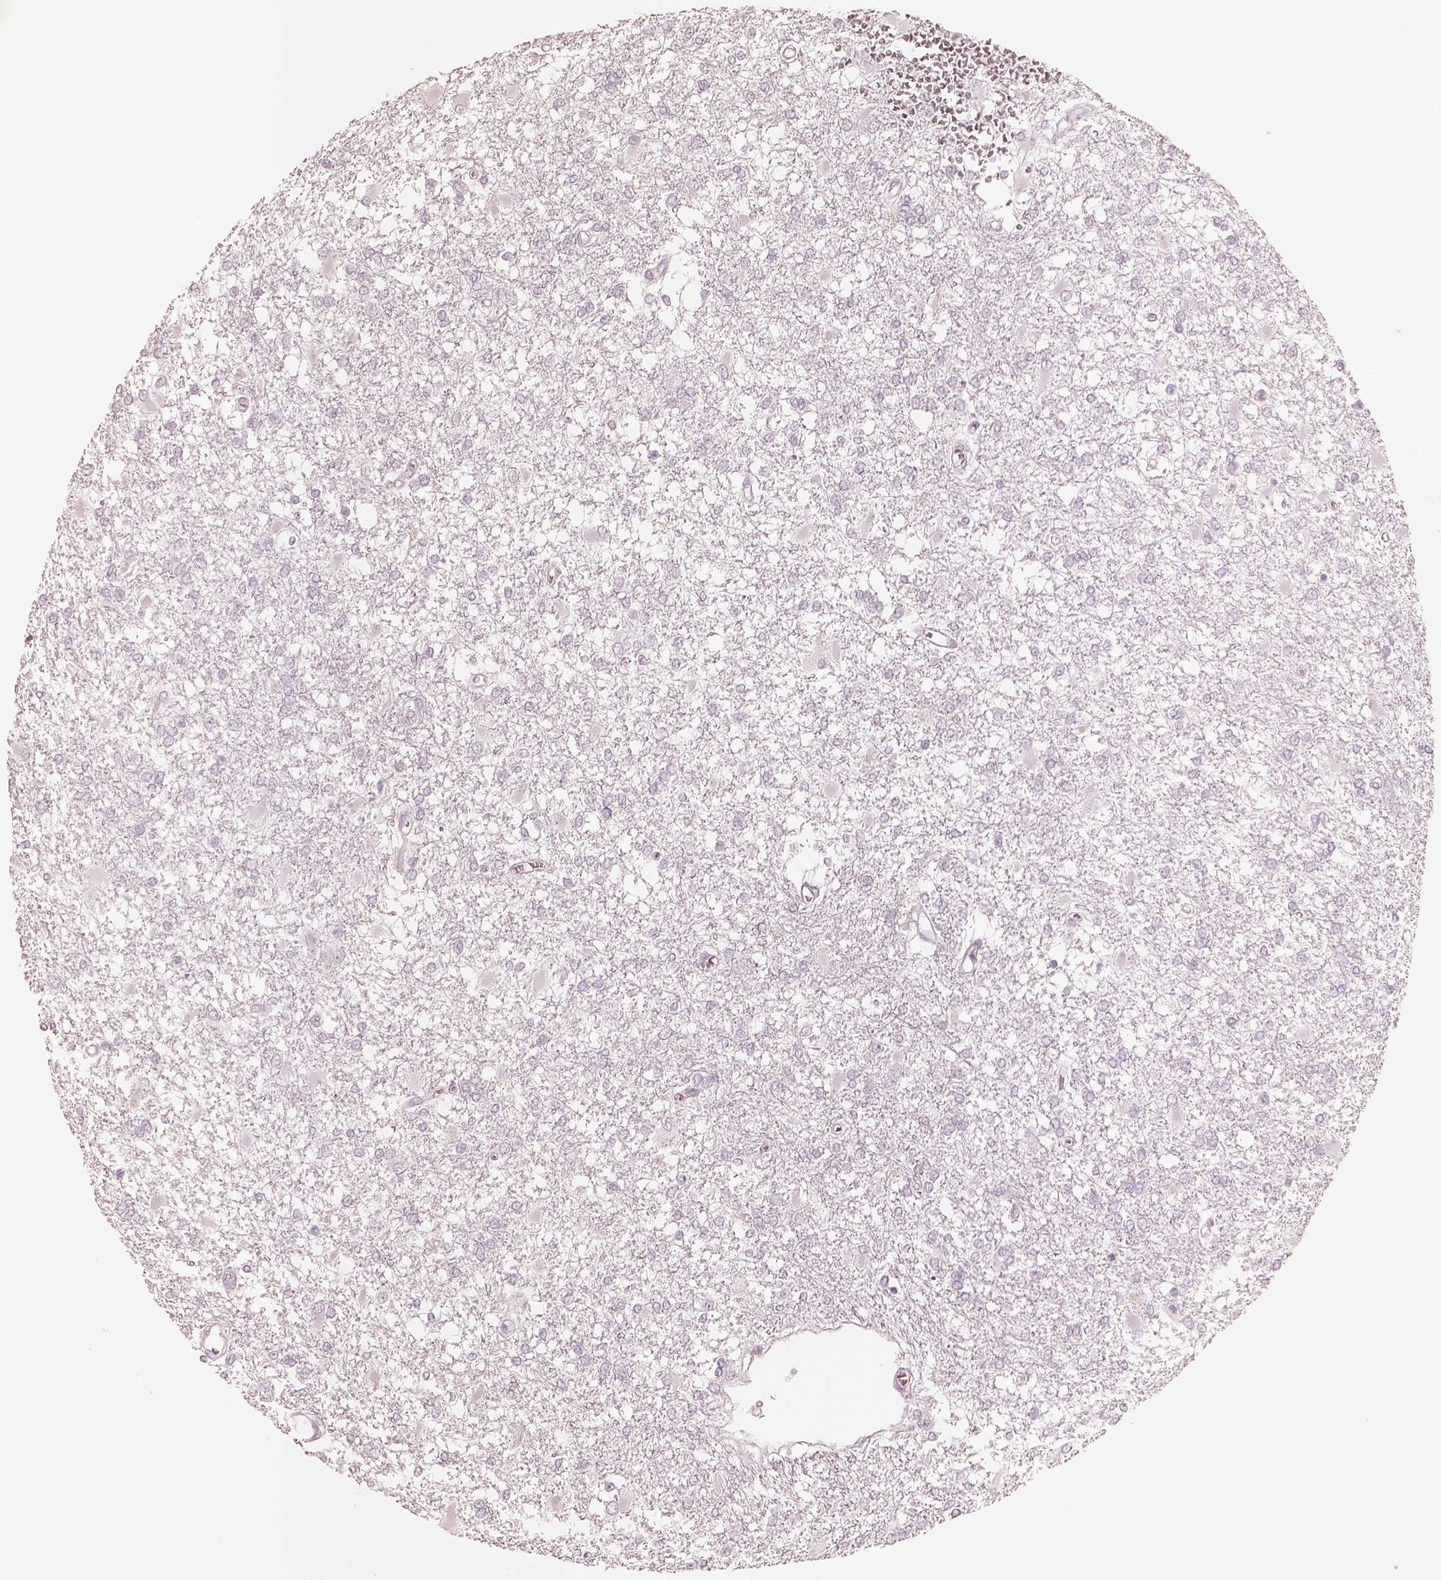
{"staining": {"intensity": "negative", "quantity": "none", "location": "none"}, "tissue": "glioma", "cell_type": "Tumor cells", "image_type": "cancer", "snomed": [{"axis": "morphology", "description": "Glioma, malignant, High grade"}, {"axis": "topography", "description": "Cerebral cortex"}], "caption": "Human glioma stained for a protein using immunohistochemistry reveals no positivity in tumor cells.", "gene": "KRT72", "patient": {"sex": "male", "age": 79}}